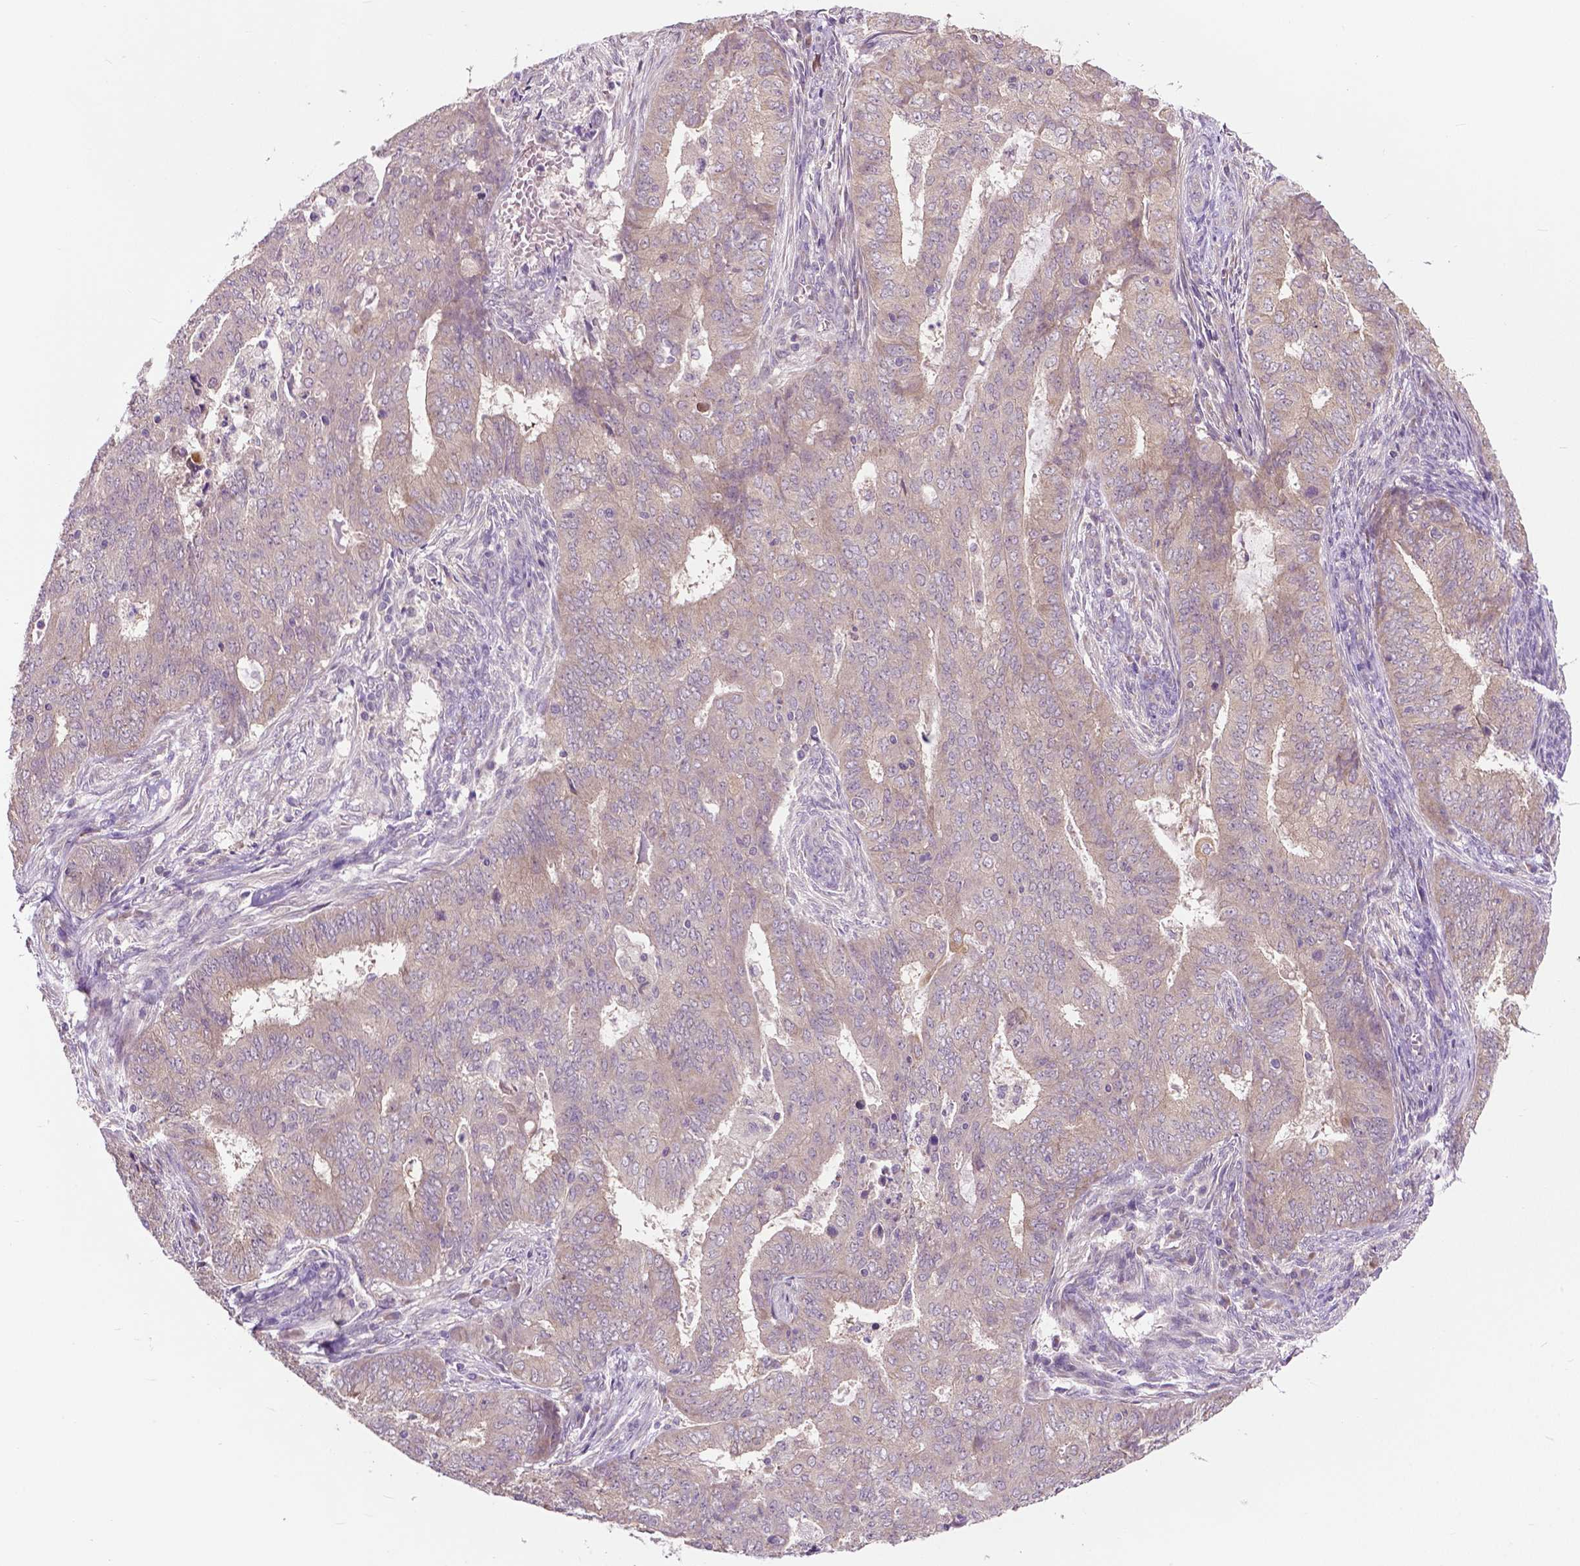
{"staining": {"intensity": "weak", "quantity": "<25%", "location": "cytoplasmic/membranous"}, "tissue": "endometrial cancer", "cell_type": "Tumor cells", "image_type": "cancer", "snomed": [{"axis": "morphology", "description": "Adenocarcinoma, NOS"}, {"axis": "topography", "description": "Endometrium"}], "caption": "Immunohistochemistry (IHC) of human endometrial adenocarcinoma displays no expression in tumor cells.", "gene": "MZT1", "patient": {"sex": "female", "age": 62}}